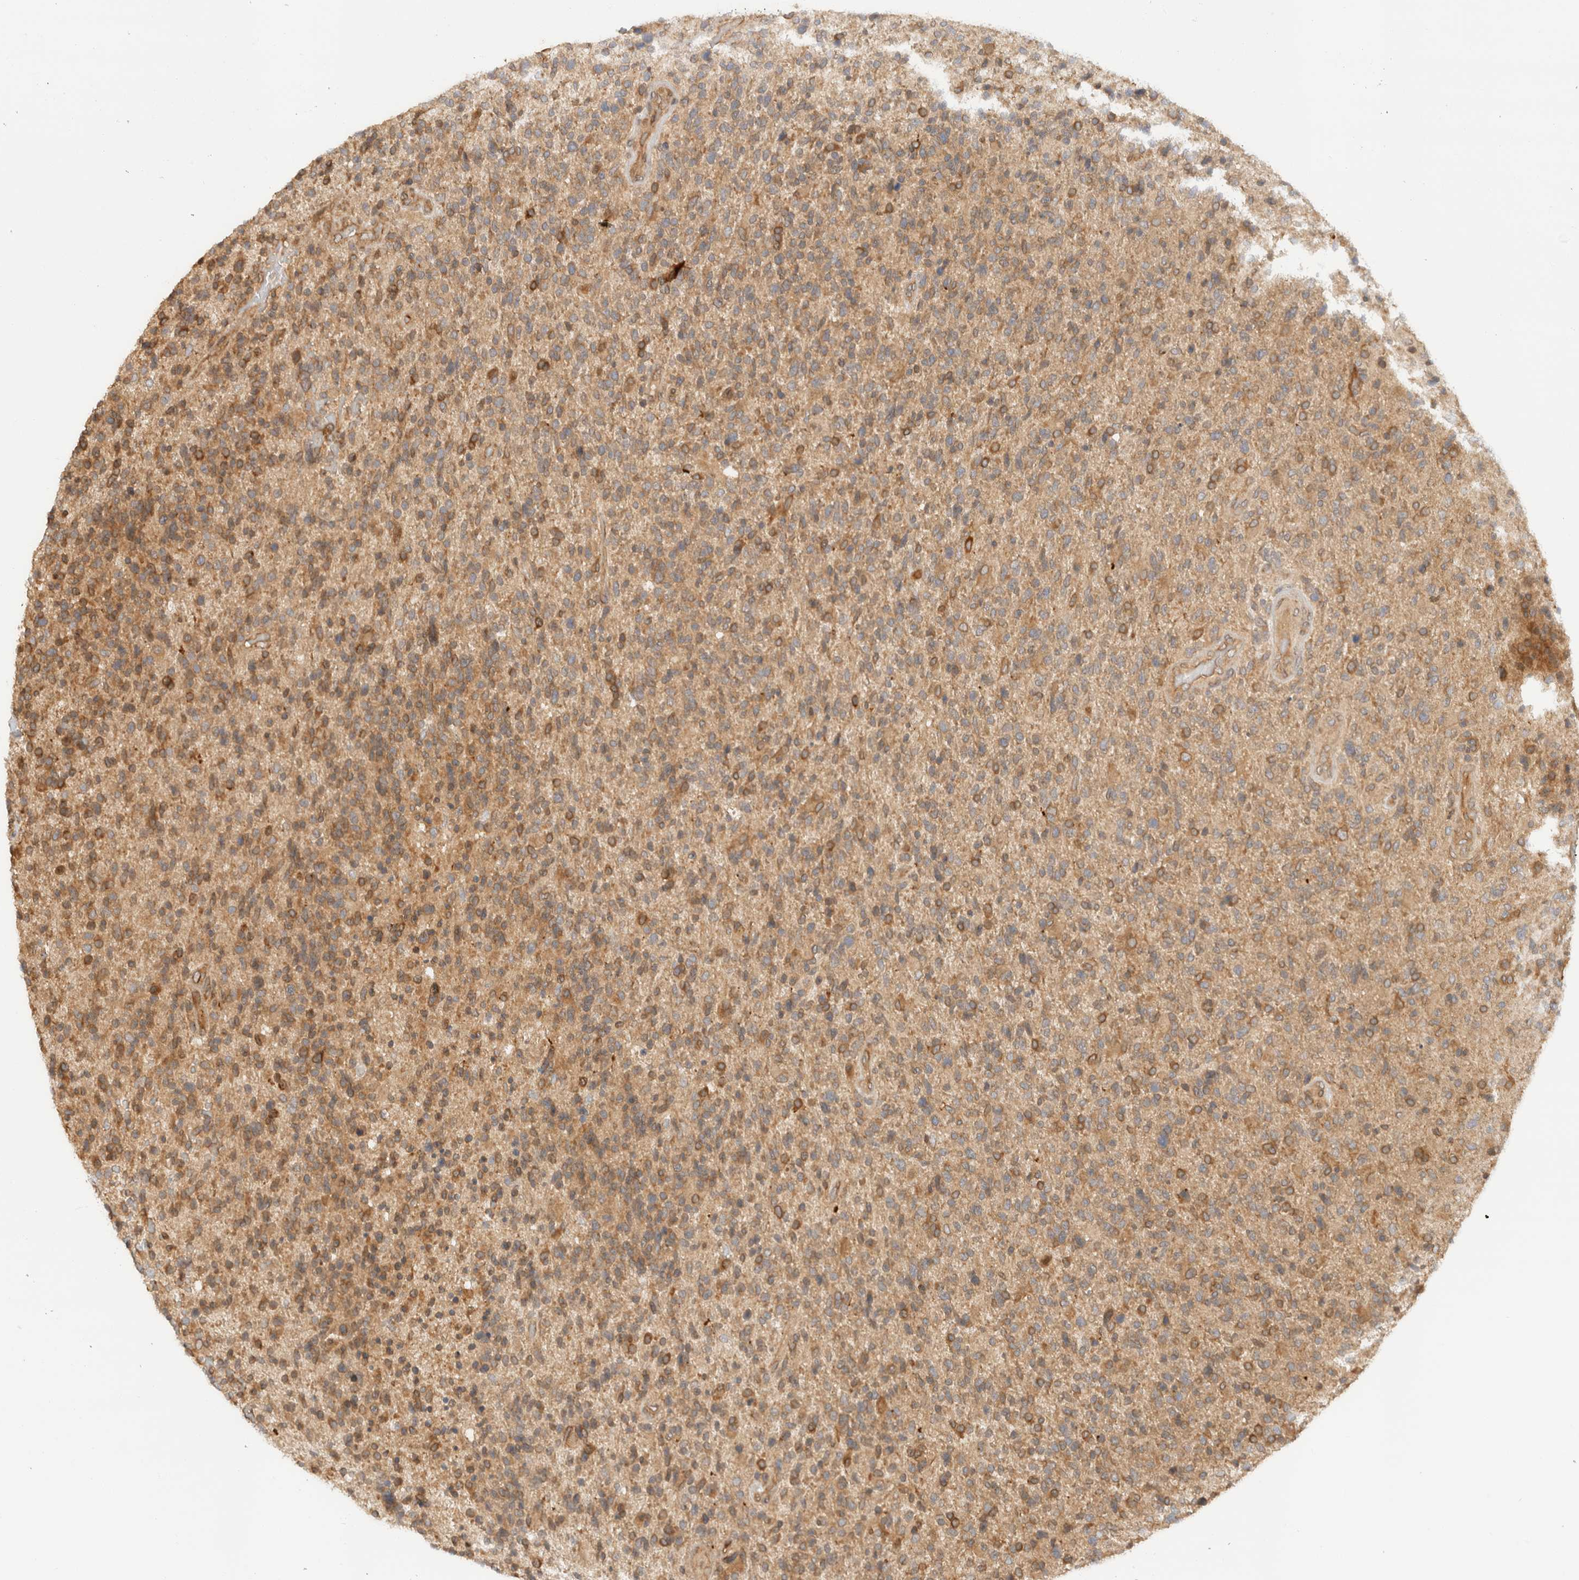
{"staining": {"intensity": "moderate", "quantity": "25%-75%", "location": "cytoplasmic/membranous"}, "tissue": "glioma", "cell_type": "Tumor cells", "image_type": "cancer", "snomed": [{"axis": "morphology", "description": "Glioma, malignant, High grade"}, {"axis": "topography", "description": "Brain"}], "caption": "DAB immunohistochemical staining of glioma displays moderate cytoplasmic/membranous protein expression in about 25%-75% of tumor cells.", "gene": "ARFGEF2", "patient": {"sex": "male", "age": 72}}